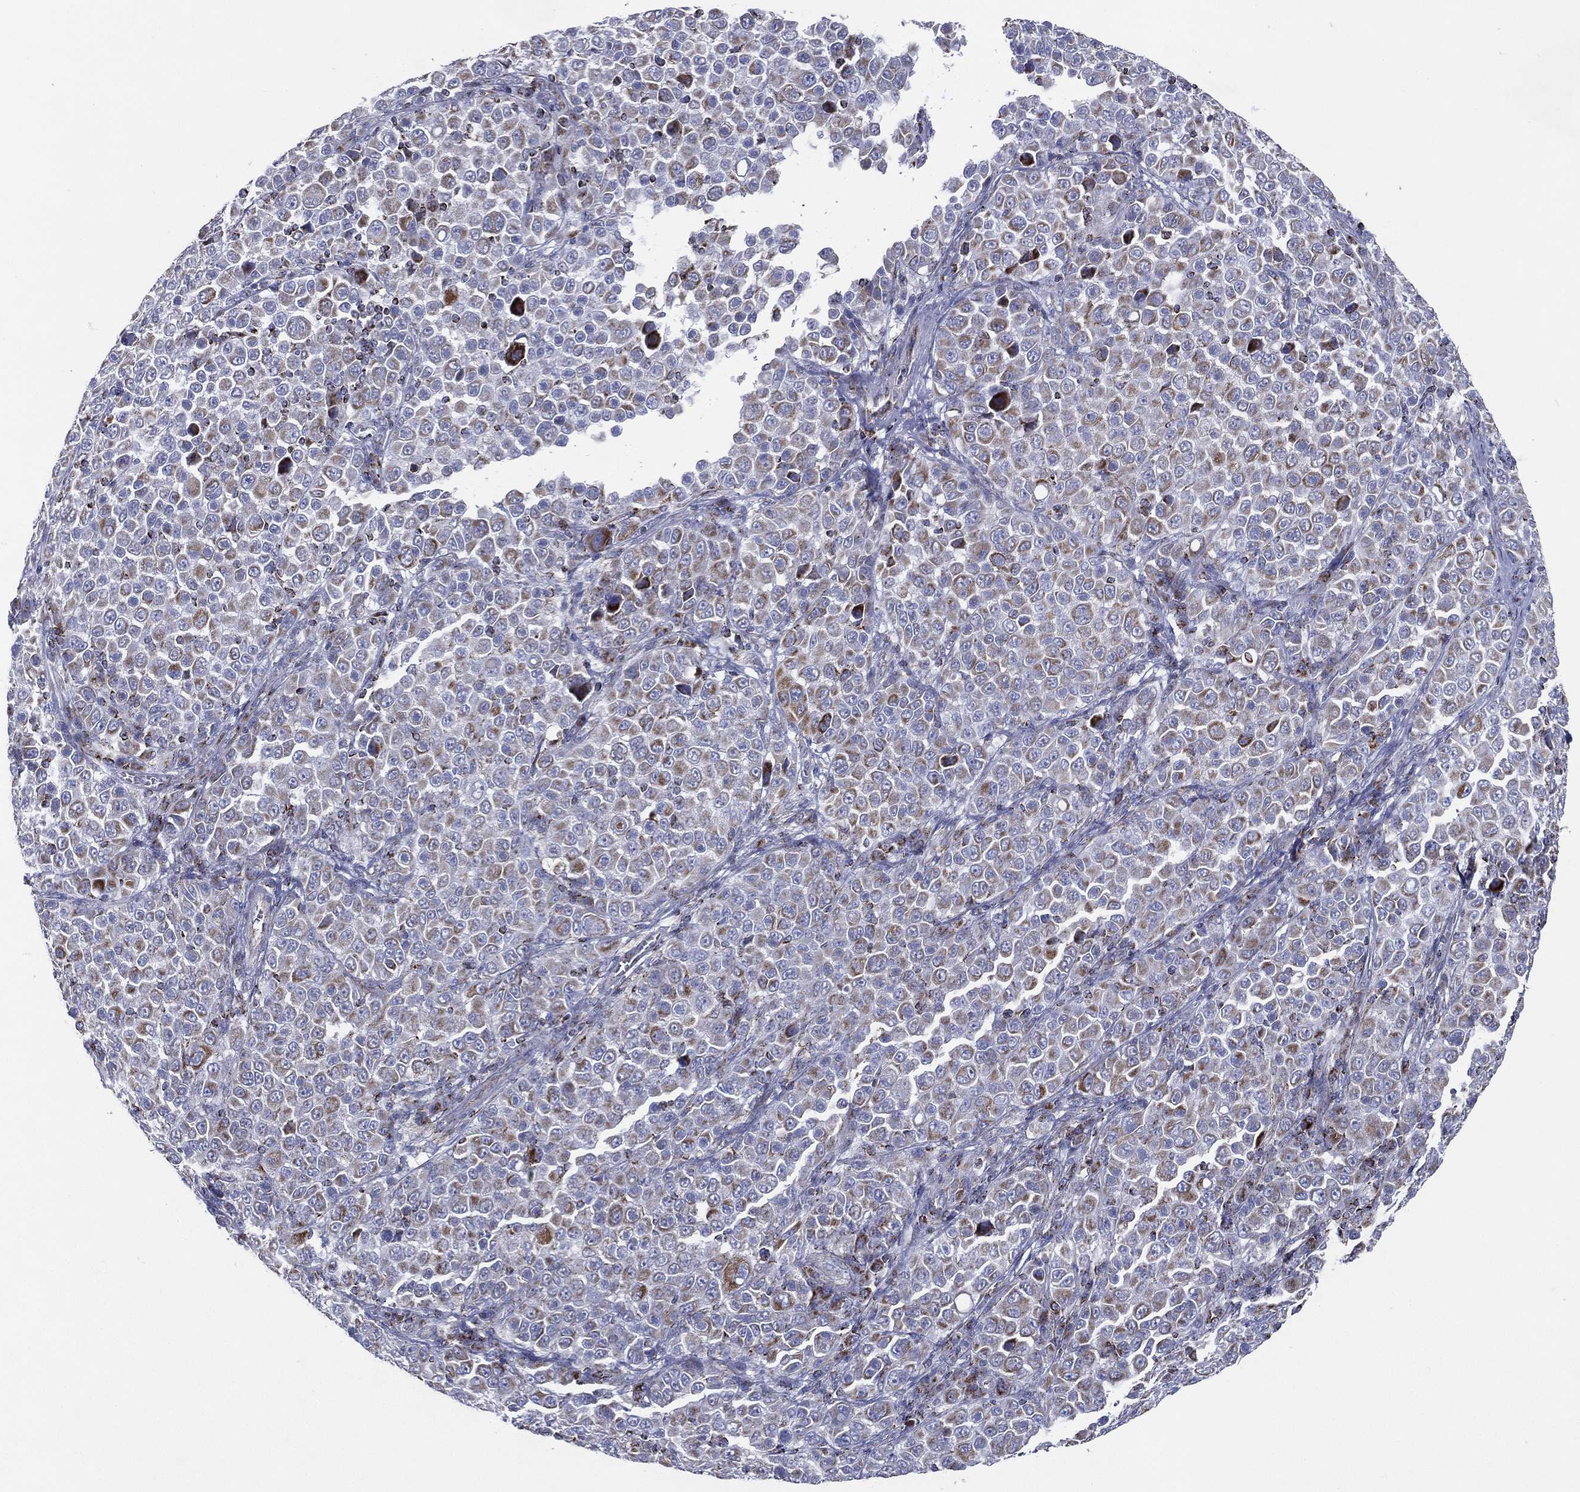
{"staining": {"intensity": "moderate", "quantity": "<25%", "location": "cytoplasmic/membranous"}, "tissue": "melanoma", "cell_type": "Tumor cells", "image_type": "cancer", "snomed": [{"axis": "morphology", "description": "Malignant melanoma, NOS"}, {"axis": "topography", "description": "Skin"}], "caption": "Malignant melanoma tissue displays moderate cytoplasmic/membranous positivity in about <25% of tumor cells", "gene": "SFXN1", "patient": {"sex": "female", "age": 57}}